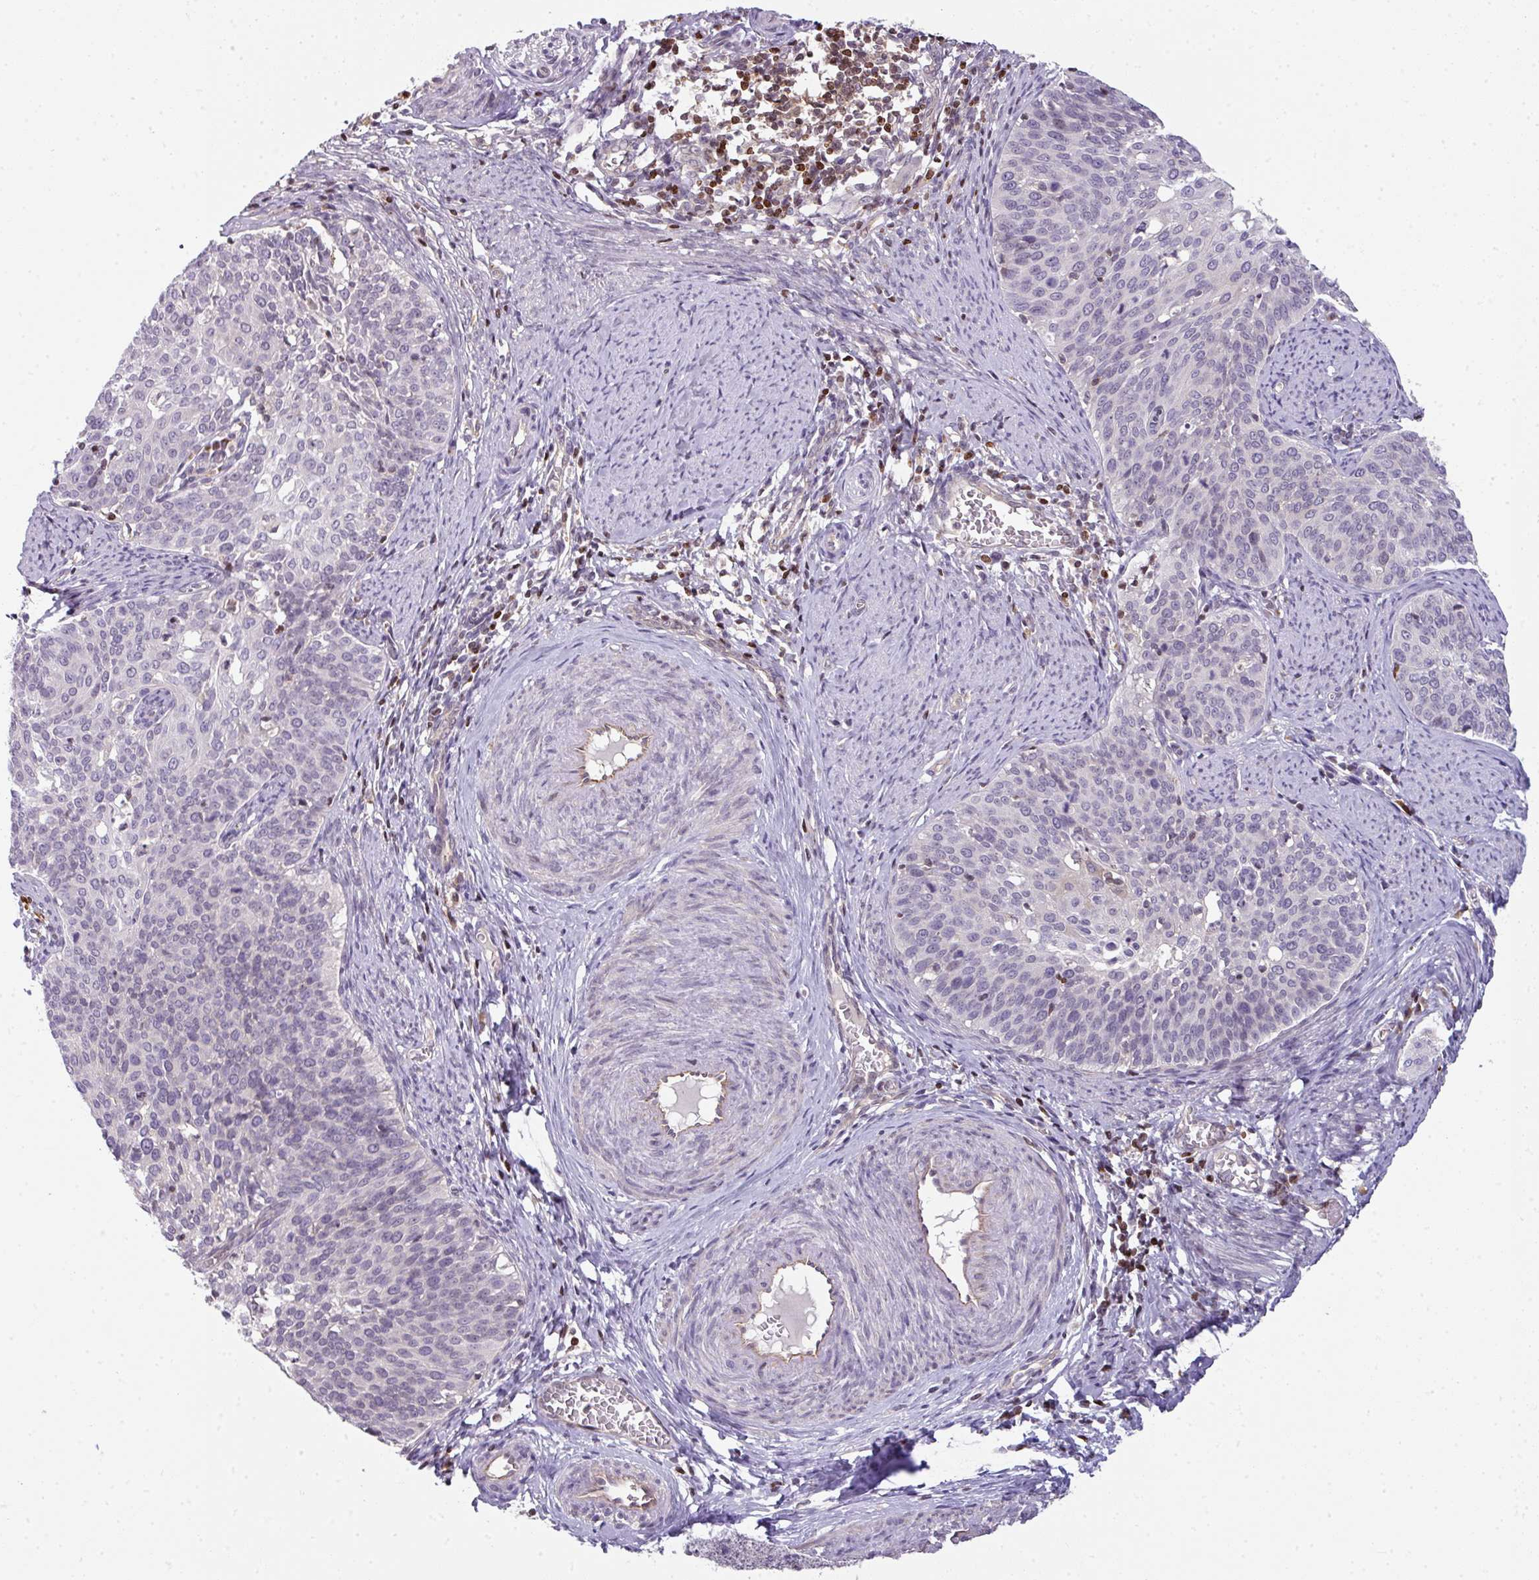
{"staining": {"intensity": "negative", "quantity": "none", "location": "none"}, "tissue": "cervical cancer", "cell_type": "Tumor cells", "image_type": "cancer", "snomed": [{"axis": "morphology", "description": "Squamous cell carcinoma, NOS"}, {"axis": "topography", "description": "Cervix"}], "caption": "There is no significant staining in tumor cells of cervical cancer (squamous cell carcinoma).", "gene": "STAT5A", "patient": {"sex": "female", "age": 44}}